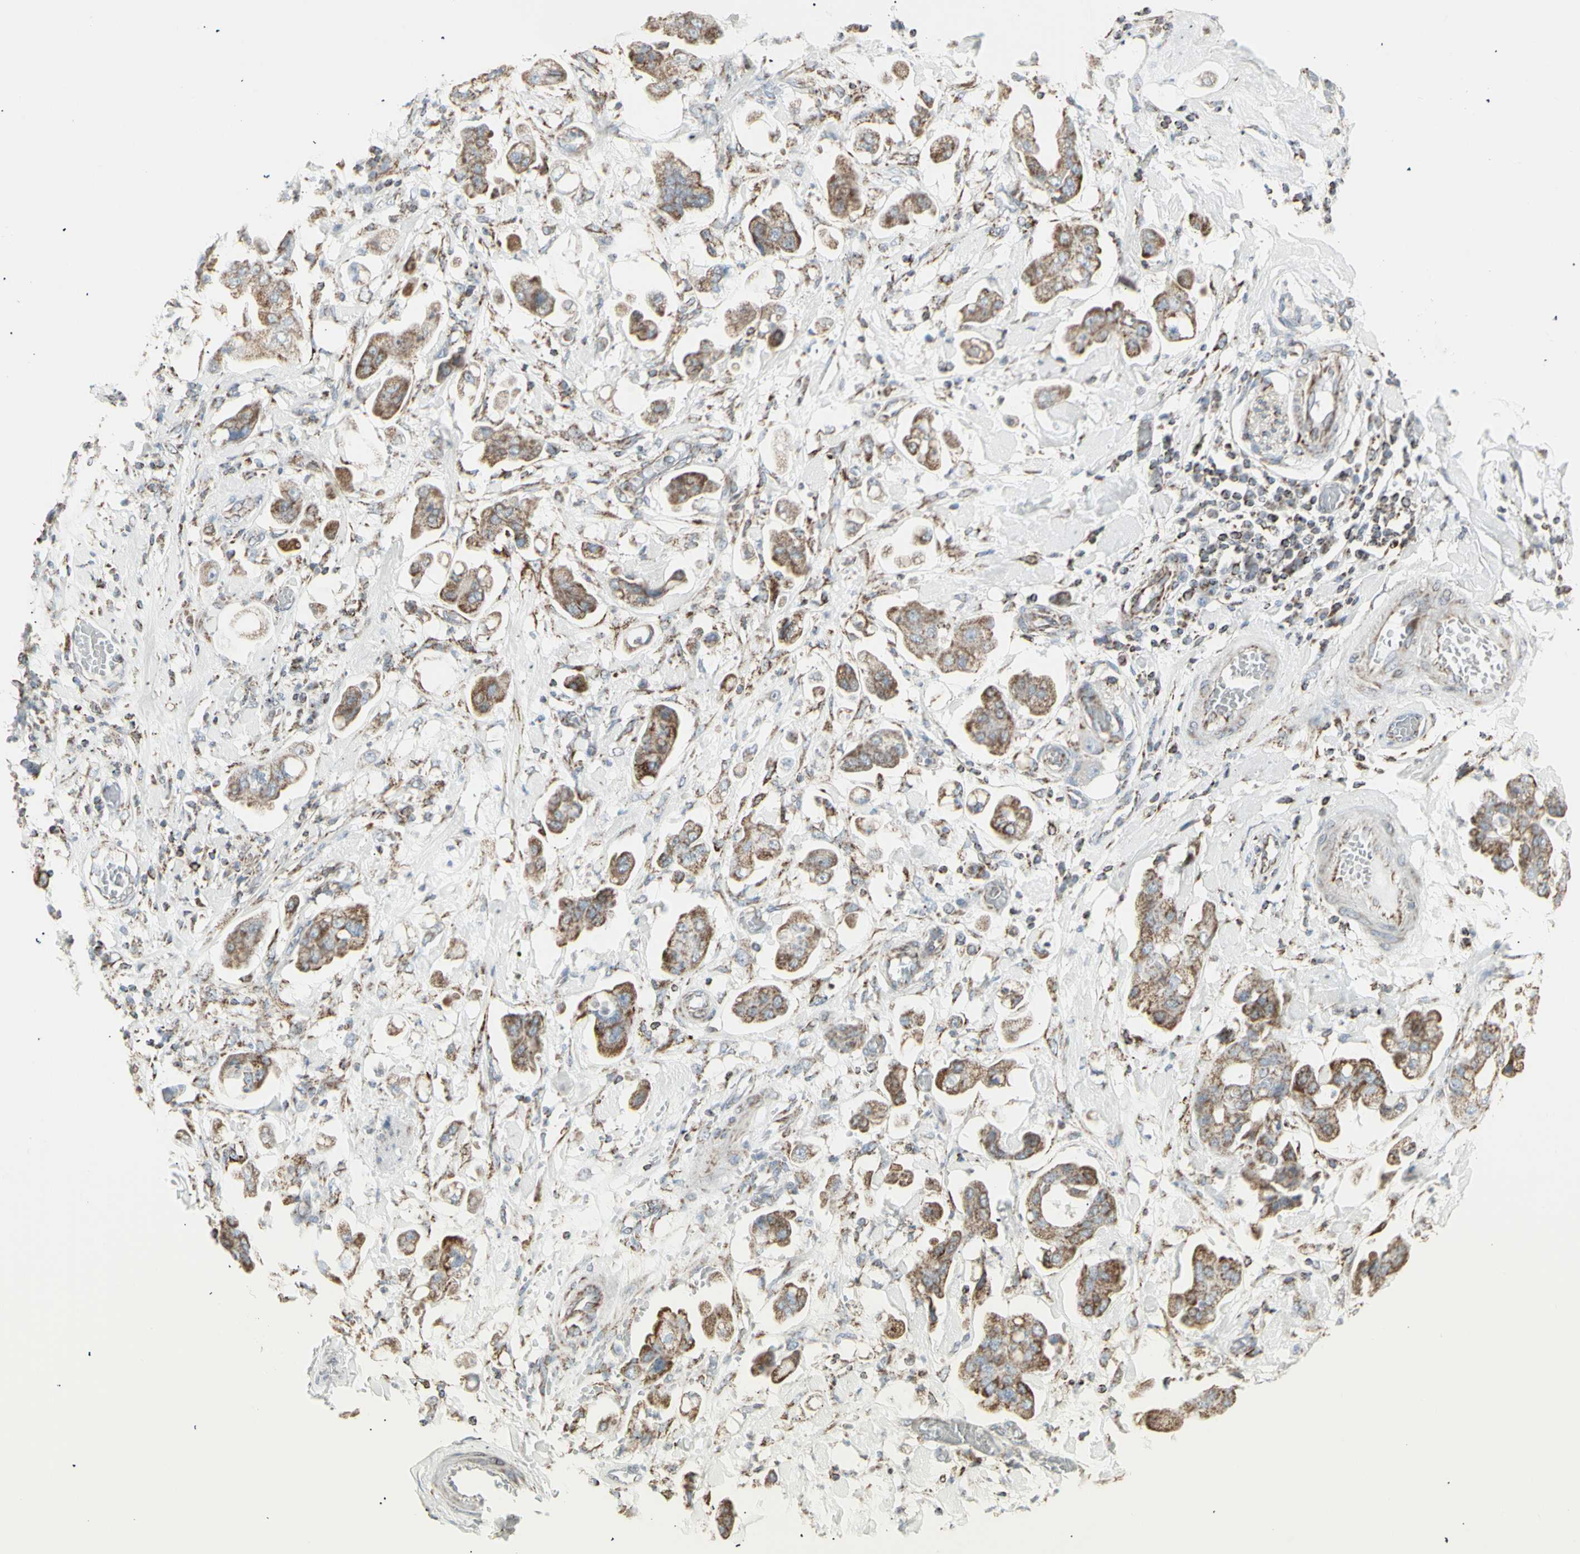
{"staining": {"intensity": "moderate", "quantity": ">75%", "location": "cytoplasmic/membranous"}, "tissue": "stomach cancer", "cell_type": "Tumor cells", "image_type": "cancer", "snomed": [{"axis": "morphology", "description": "Adenocarcinoma, NOS"}, {"axis": "topography", "description": "Stomach"}], "caption": "Stomach adenocarcinoma stained for a protein (brown) demonstrates moderate cytoplasmic/membranous positive positivity in about >75% of tumor cells.", "gene": "PLGRKT", "patient": {"sex": "male", "age": 62}}